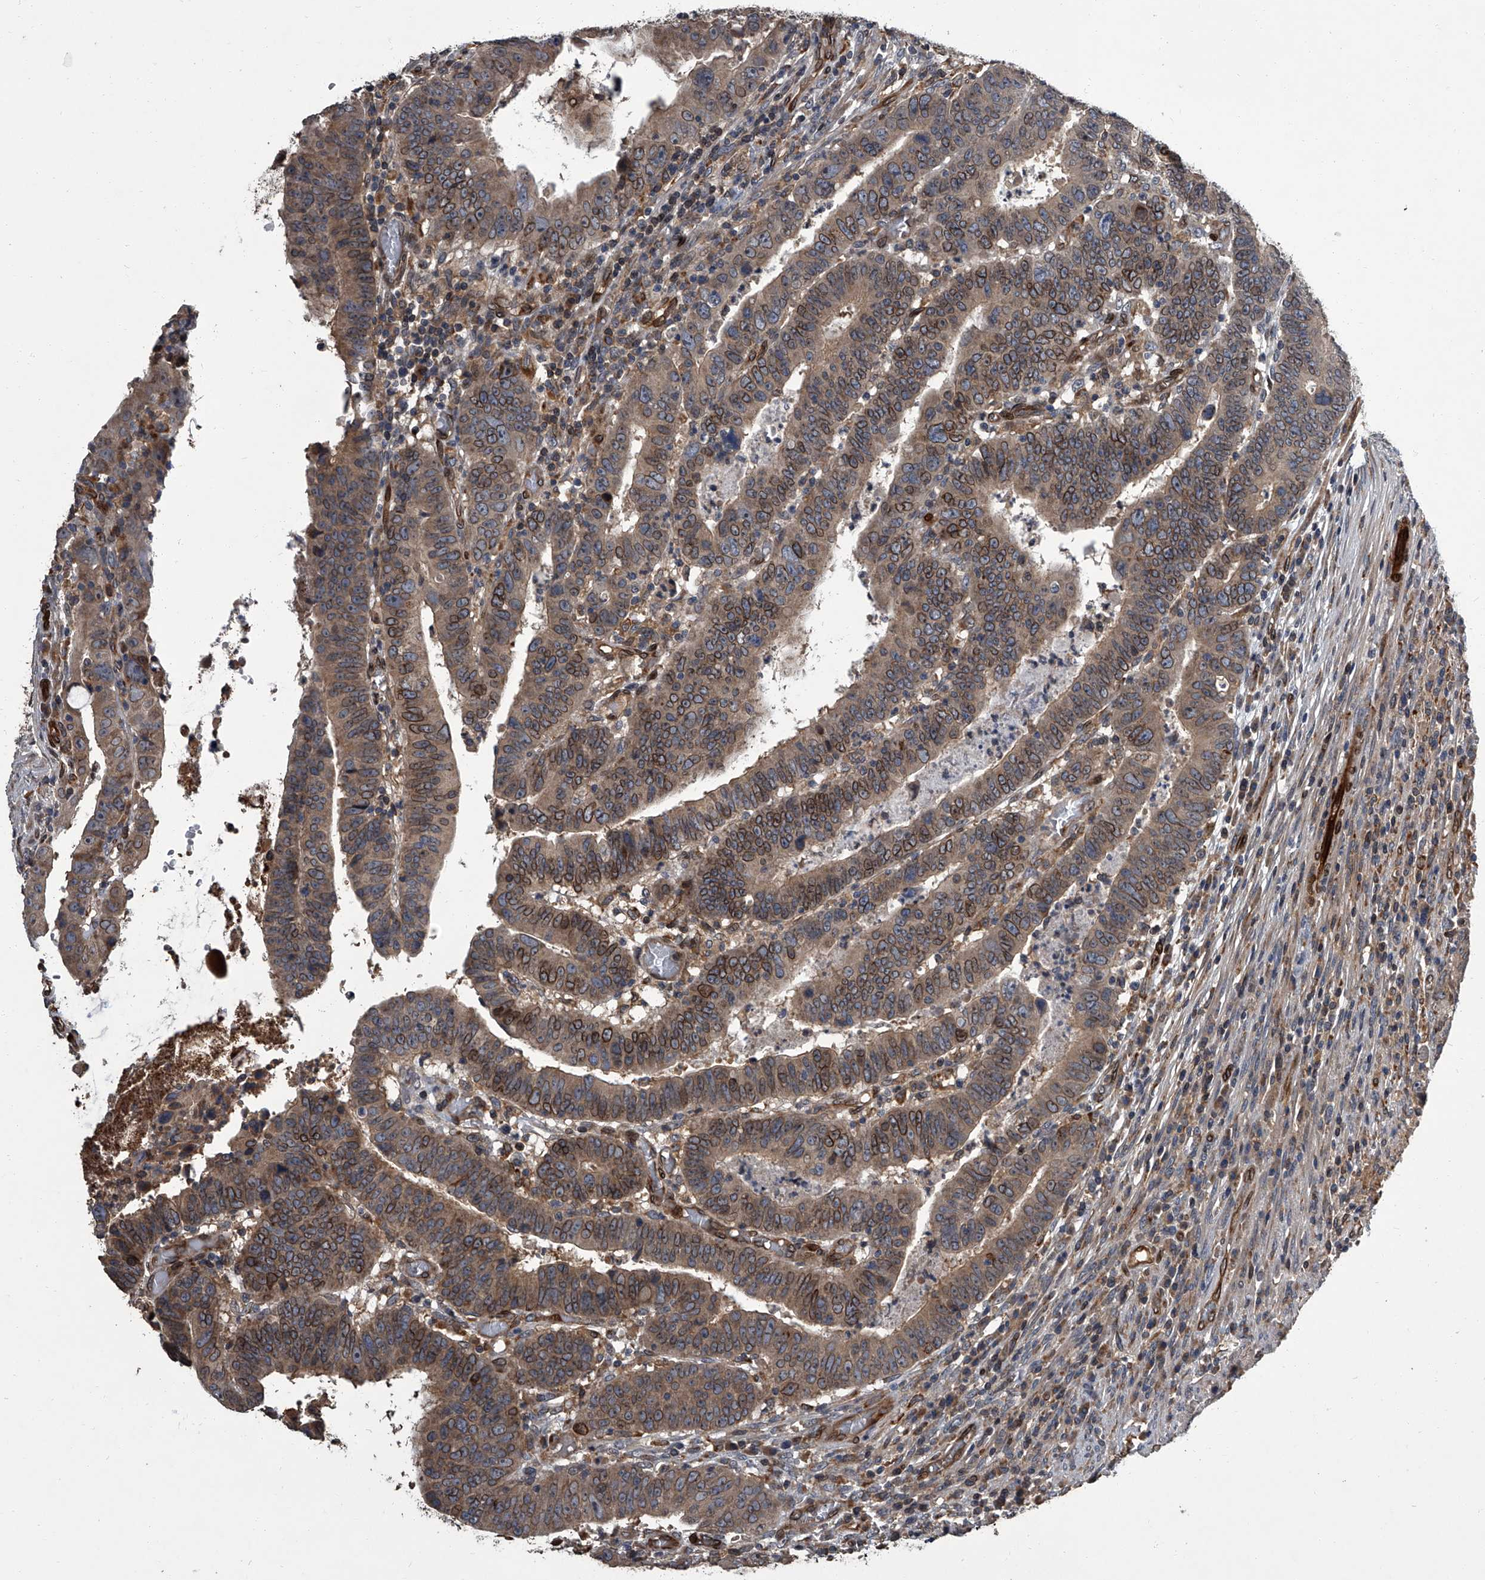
{"staining": {"intensity": "moderate", "quantity": ">75%", "location": "cytoplasmic/membranous,nuclear"}, "tissue": "colorectal cancer", "cell_type": "Tumor cells", "image_type": "cancer", "snomed": [{"axis": "morphology", "description": "Normal tissue, NOS"}, {"axis": "morphology", "description": "Adenocarcinoma, NOS"}, {"axis": "topography", "description": "Rectum"}], "caption": "High-power microscopy captured an IHC histopathology image of colorectal adenocarcinoma, revealing moderate cytoplasmic/membranous and nuclear staining in about >75% of tumor cells. The staining is performed using DAB (3,3'-diaminobenzidine) brown chromogen to label protein expression. The nuclei are counter-stained blue using hematoxylin.", "gene": "LRRC8C", "patient": {"sex": "female", "age": 65}}